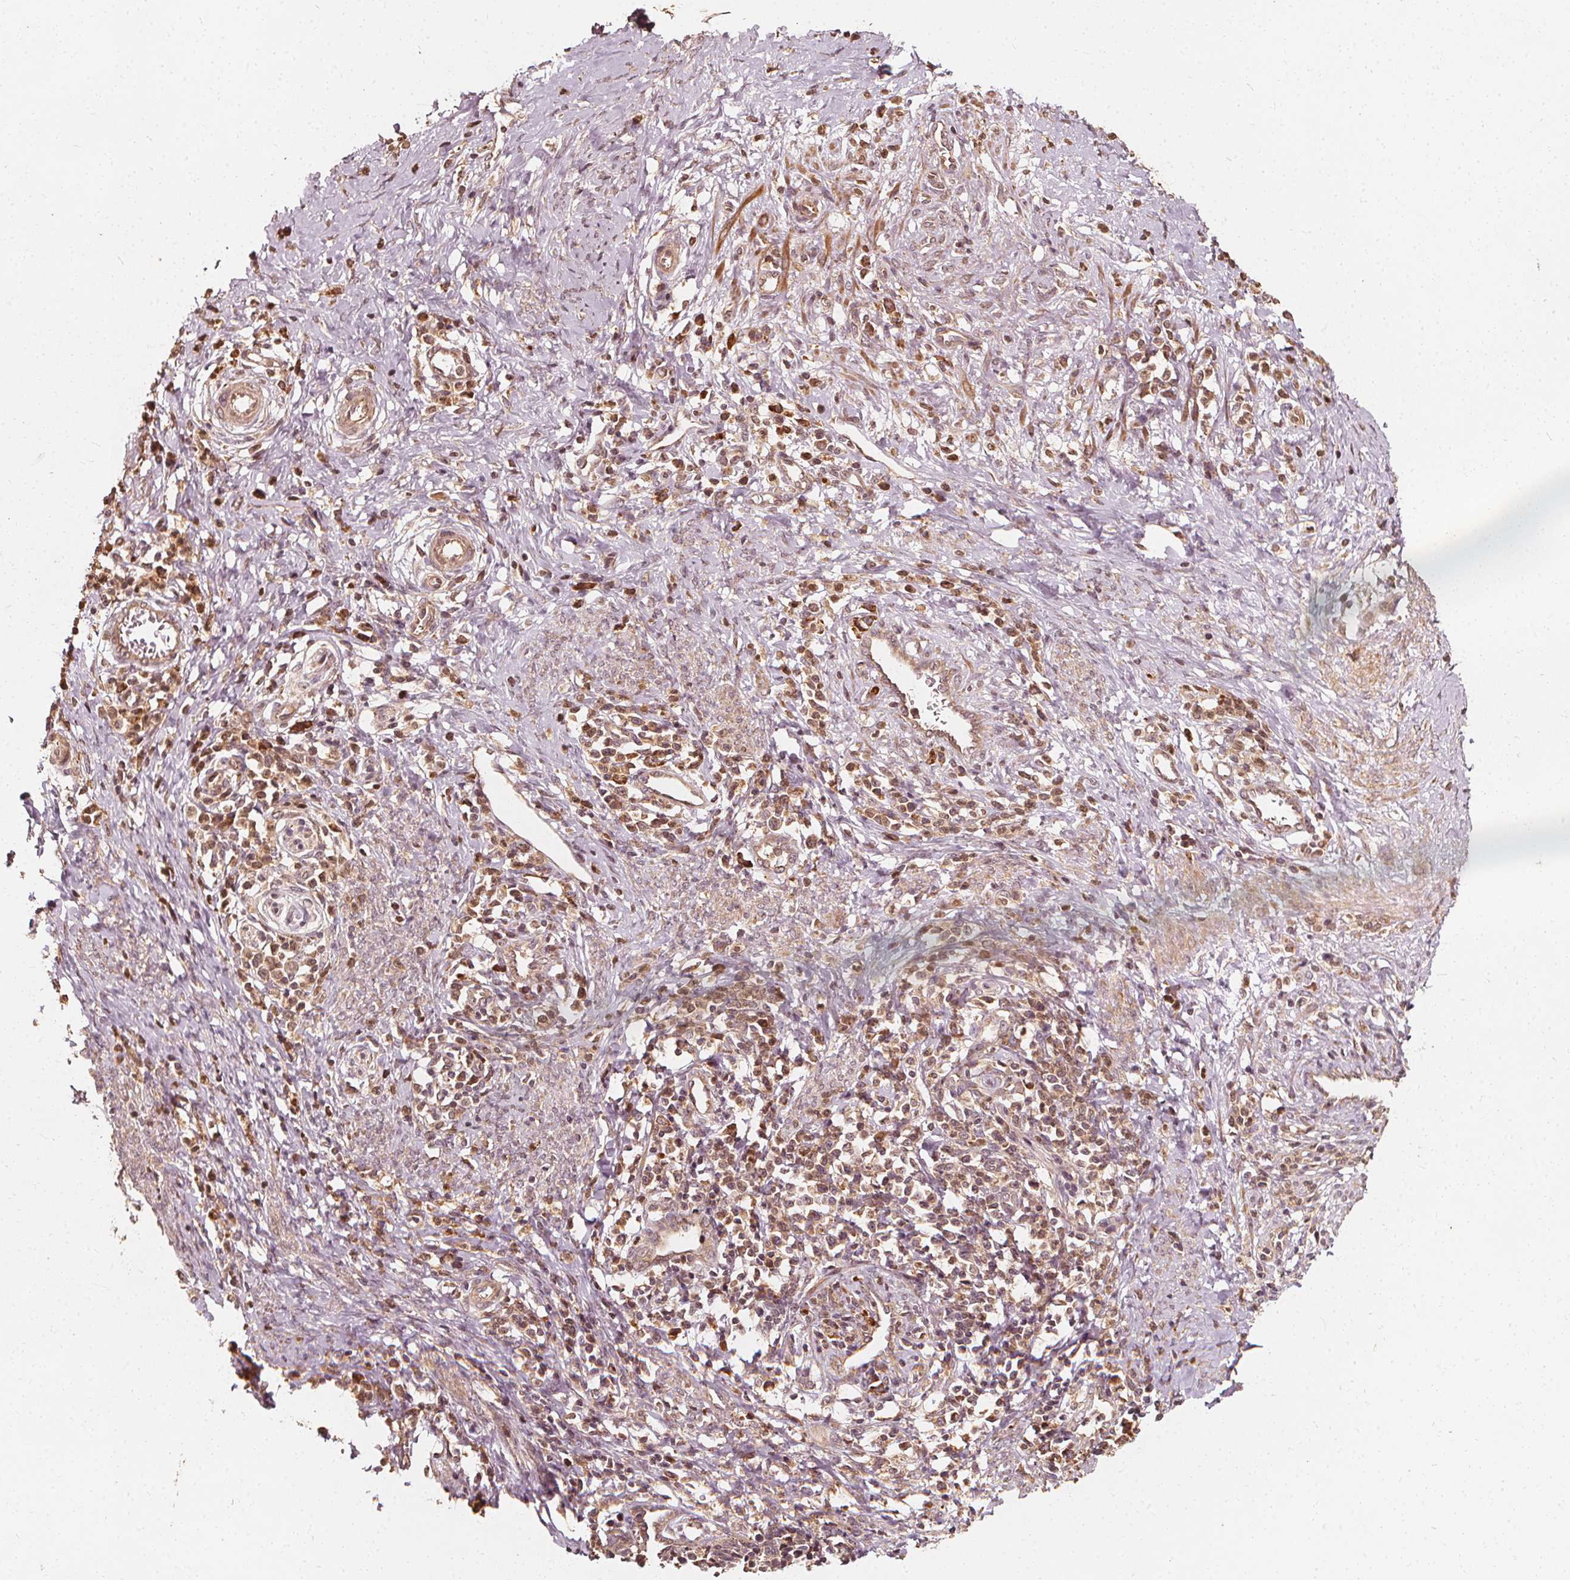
{"staining": {"intensity": "moderate", "quantity": ">75%", "location": "cytoplasmic/membranous"}, "tissue": "cervical cancer", "cell_type": "Tumor cells", "image_type": "cancer", "snomed": [{"axis": "morphology", "description": "Squamous cell carcinoma, NOS"}, {"axis": "topography", "description": "Cervix"}], "caption": "There is medium levels of moderate cytoplasmic/membranous staining in tumor cells of cervical cancer, as demonstrated by immunohistochemical staining (brown color).", "gene": "NPC1", "patient": {"sex": "female", "age": 35}}